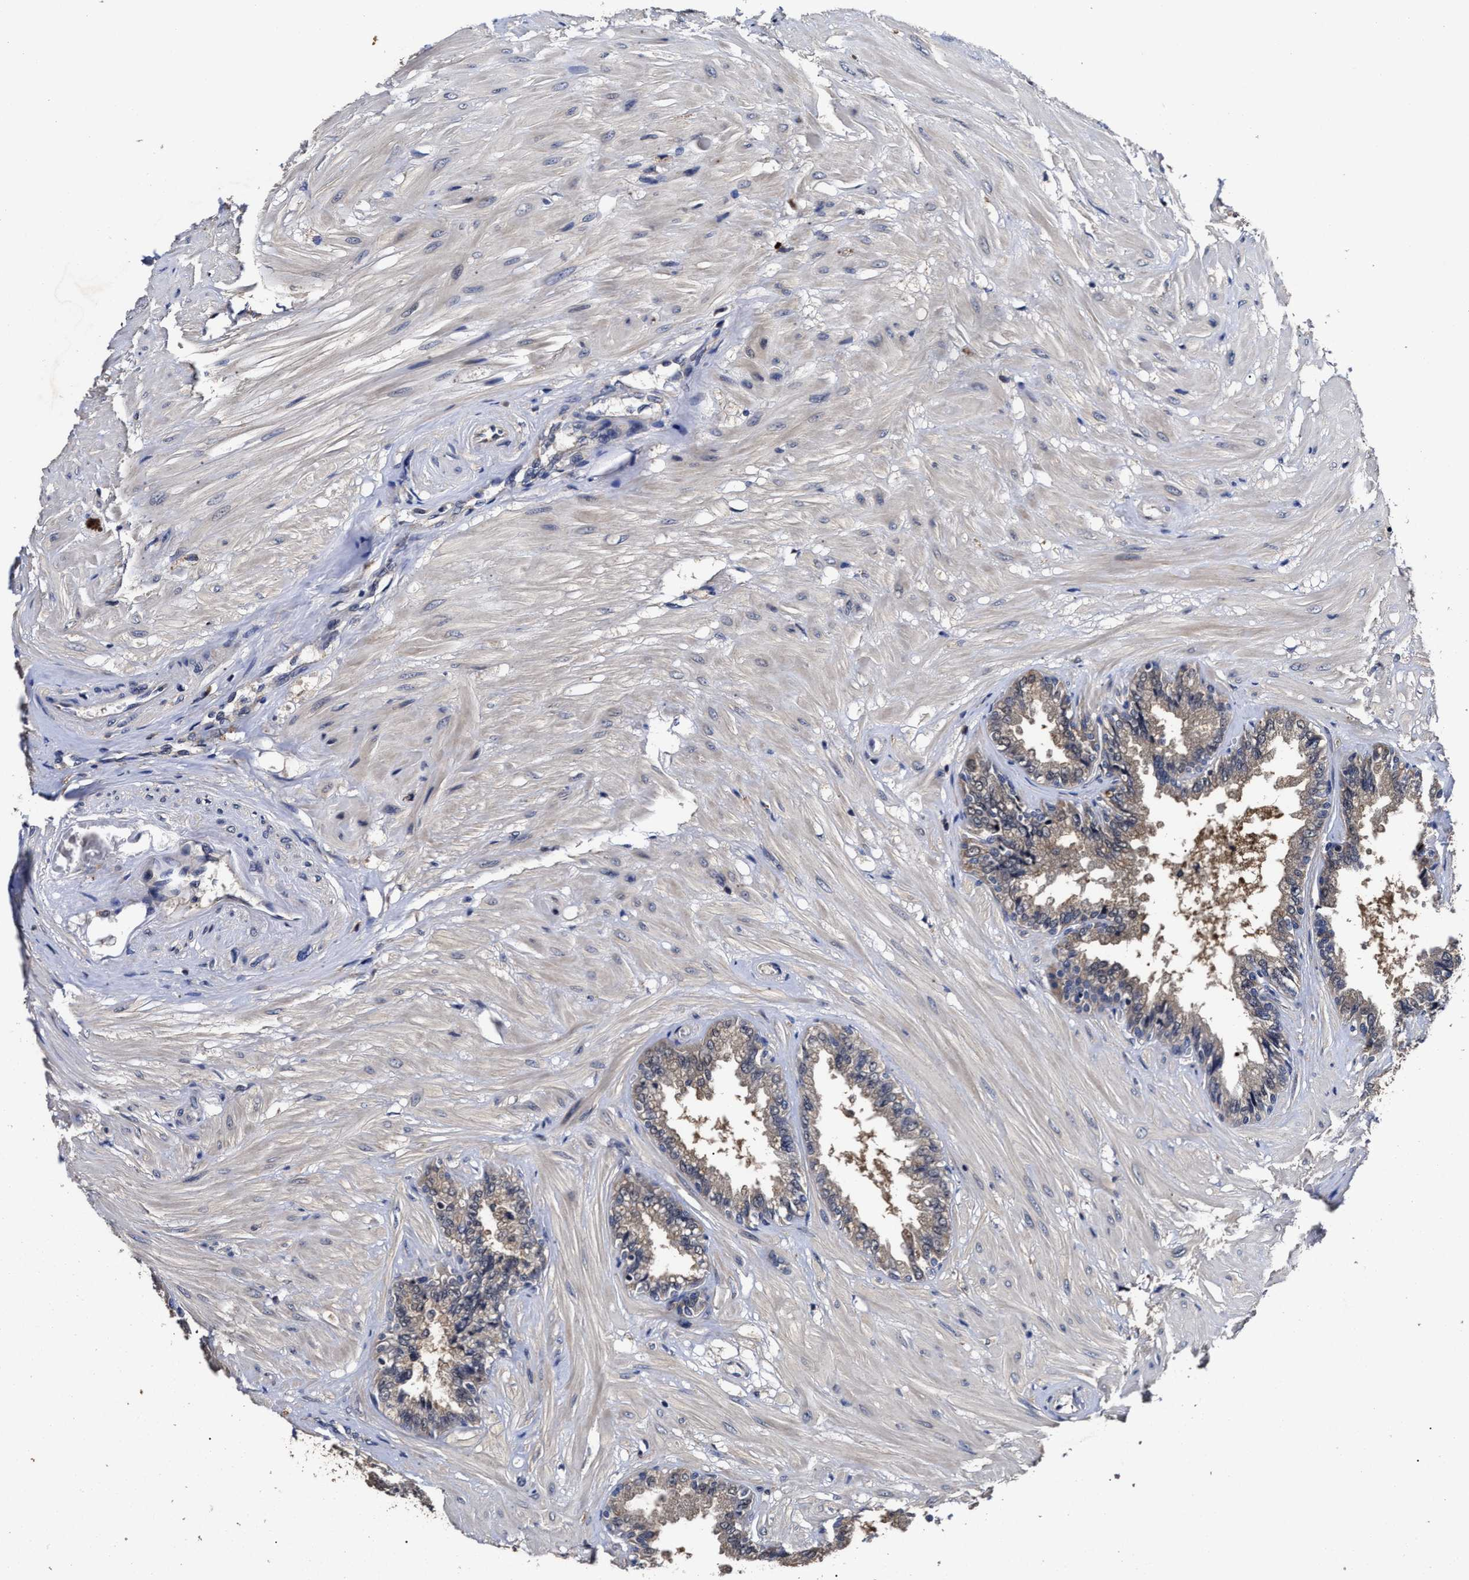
{"staining": {"intensity": "moderate", "quantity": ">75%", "location": "cytoplasmic/membranous"}, "tissue": "seminal vesicle", "cell_type": "Glandular cells", "image_type": "normal", "snomed": [{"axis": "morphology", "description": "Normal tissue, NOS"}, {"axis": "topography", "description": "Seminal veicle"}], "caption": "Protein expression analysis of benign seminal vesicle reveals moderate cytoplasmic/membranous staining in approximately >75% of glandular cells.", "gene": "SOCS5", "patient": {"sex": "male", "age": 46}}